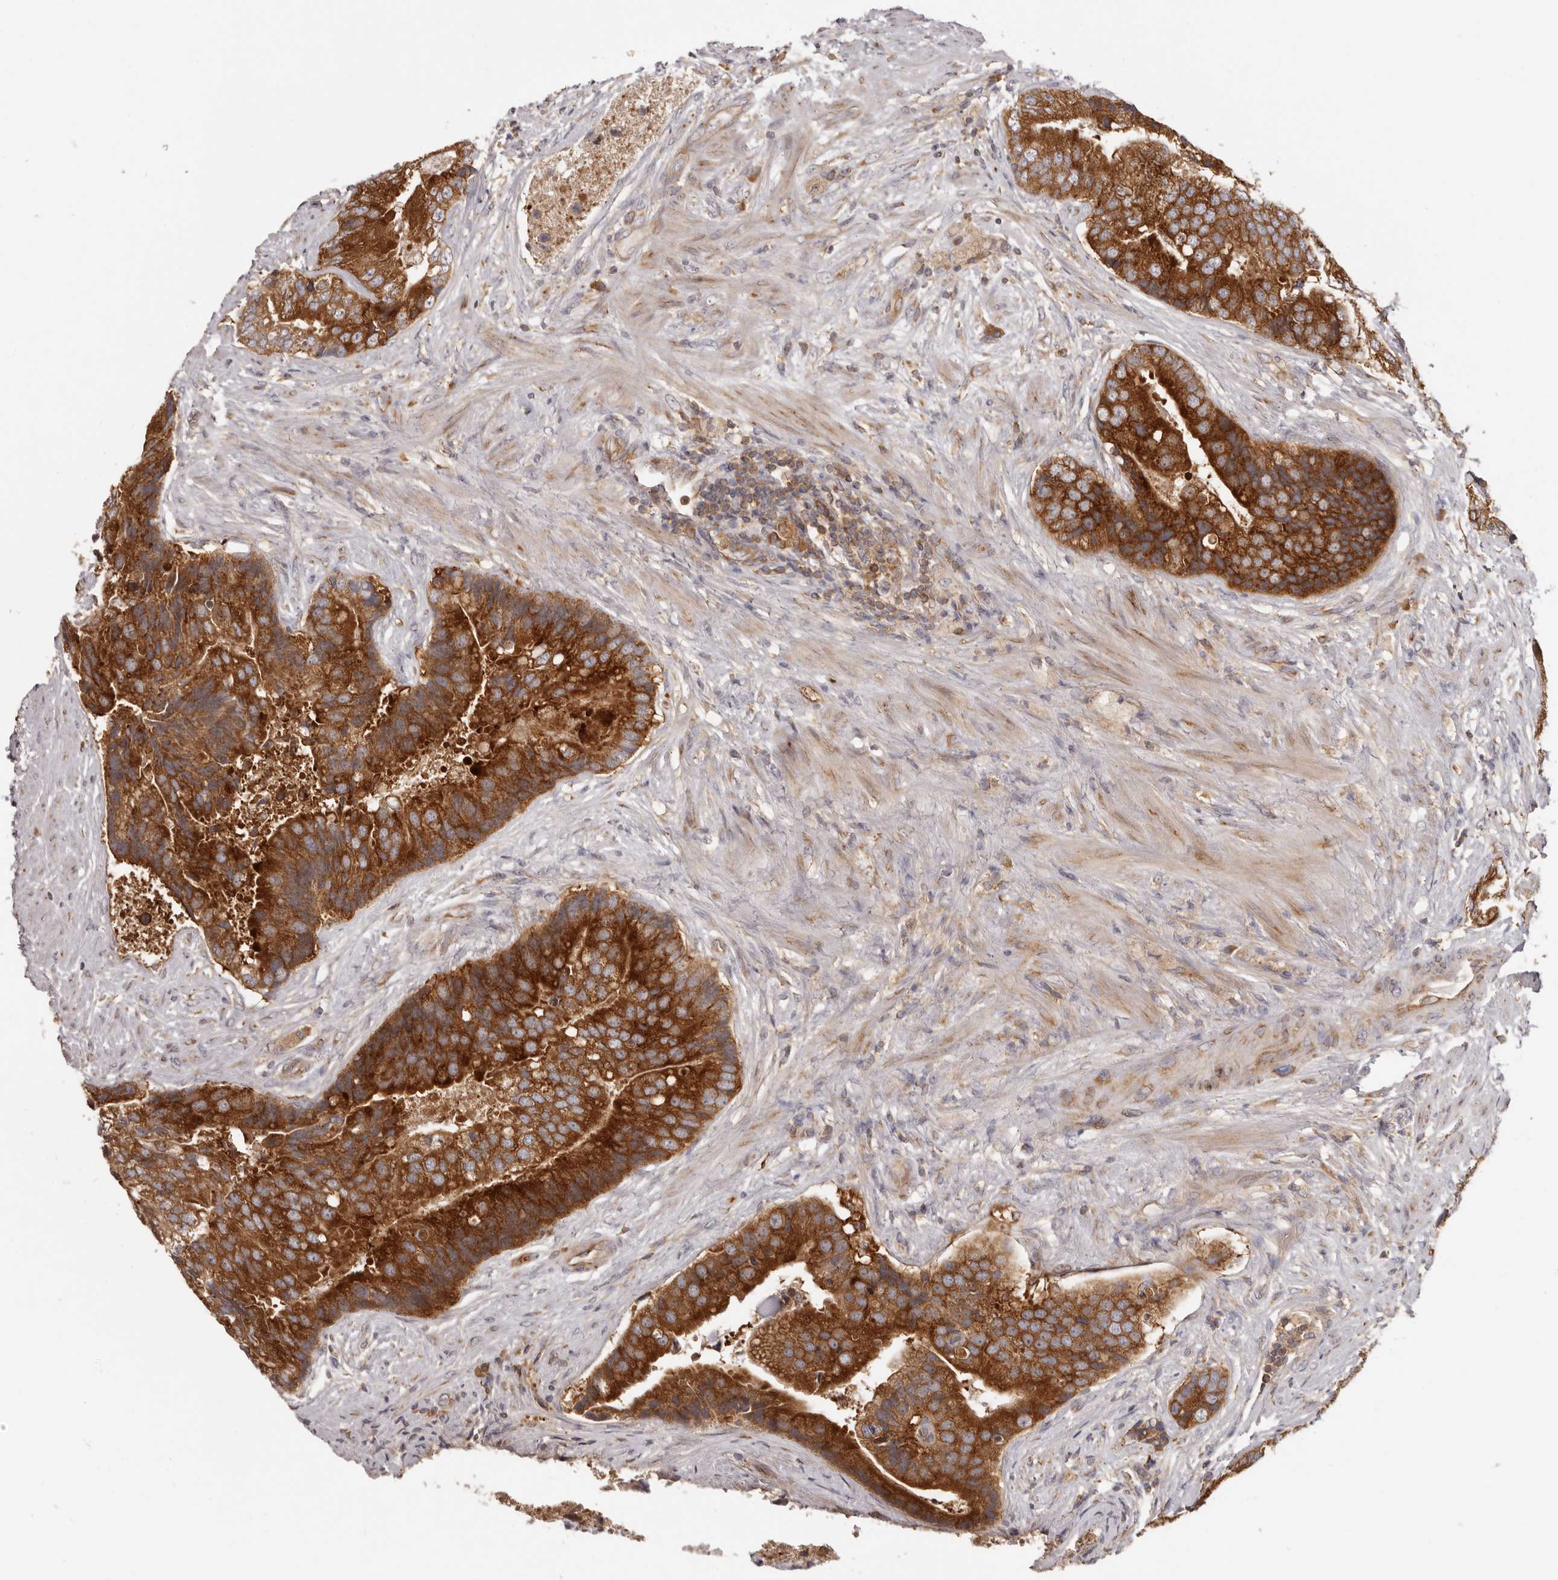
{"staining": {"intensity": "strong", "quantity": ">75%", "location": "cytoplasmic/membranous"}, "tissue": "prostate cancer", "cell_type": "Tumor cells", "image_type": "cancer", "snomed": [{"axis": "morphology", "description": "Adenocarcinoma, High grade"}, {"axis": "topography", "description": "Prostate"}], "caption": "The micrograph shows immunohistochemical staining of high-grade adenocarcinoma (prostate). There is strong cytoplasmic/membranous expression is present in about >75% of tumor cells.", "gene": "EEF1E1", "patient": {"sex": "male", "age": 70}}